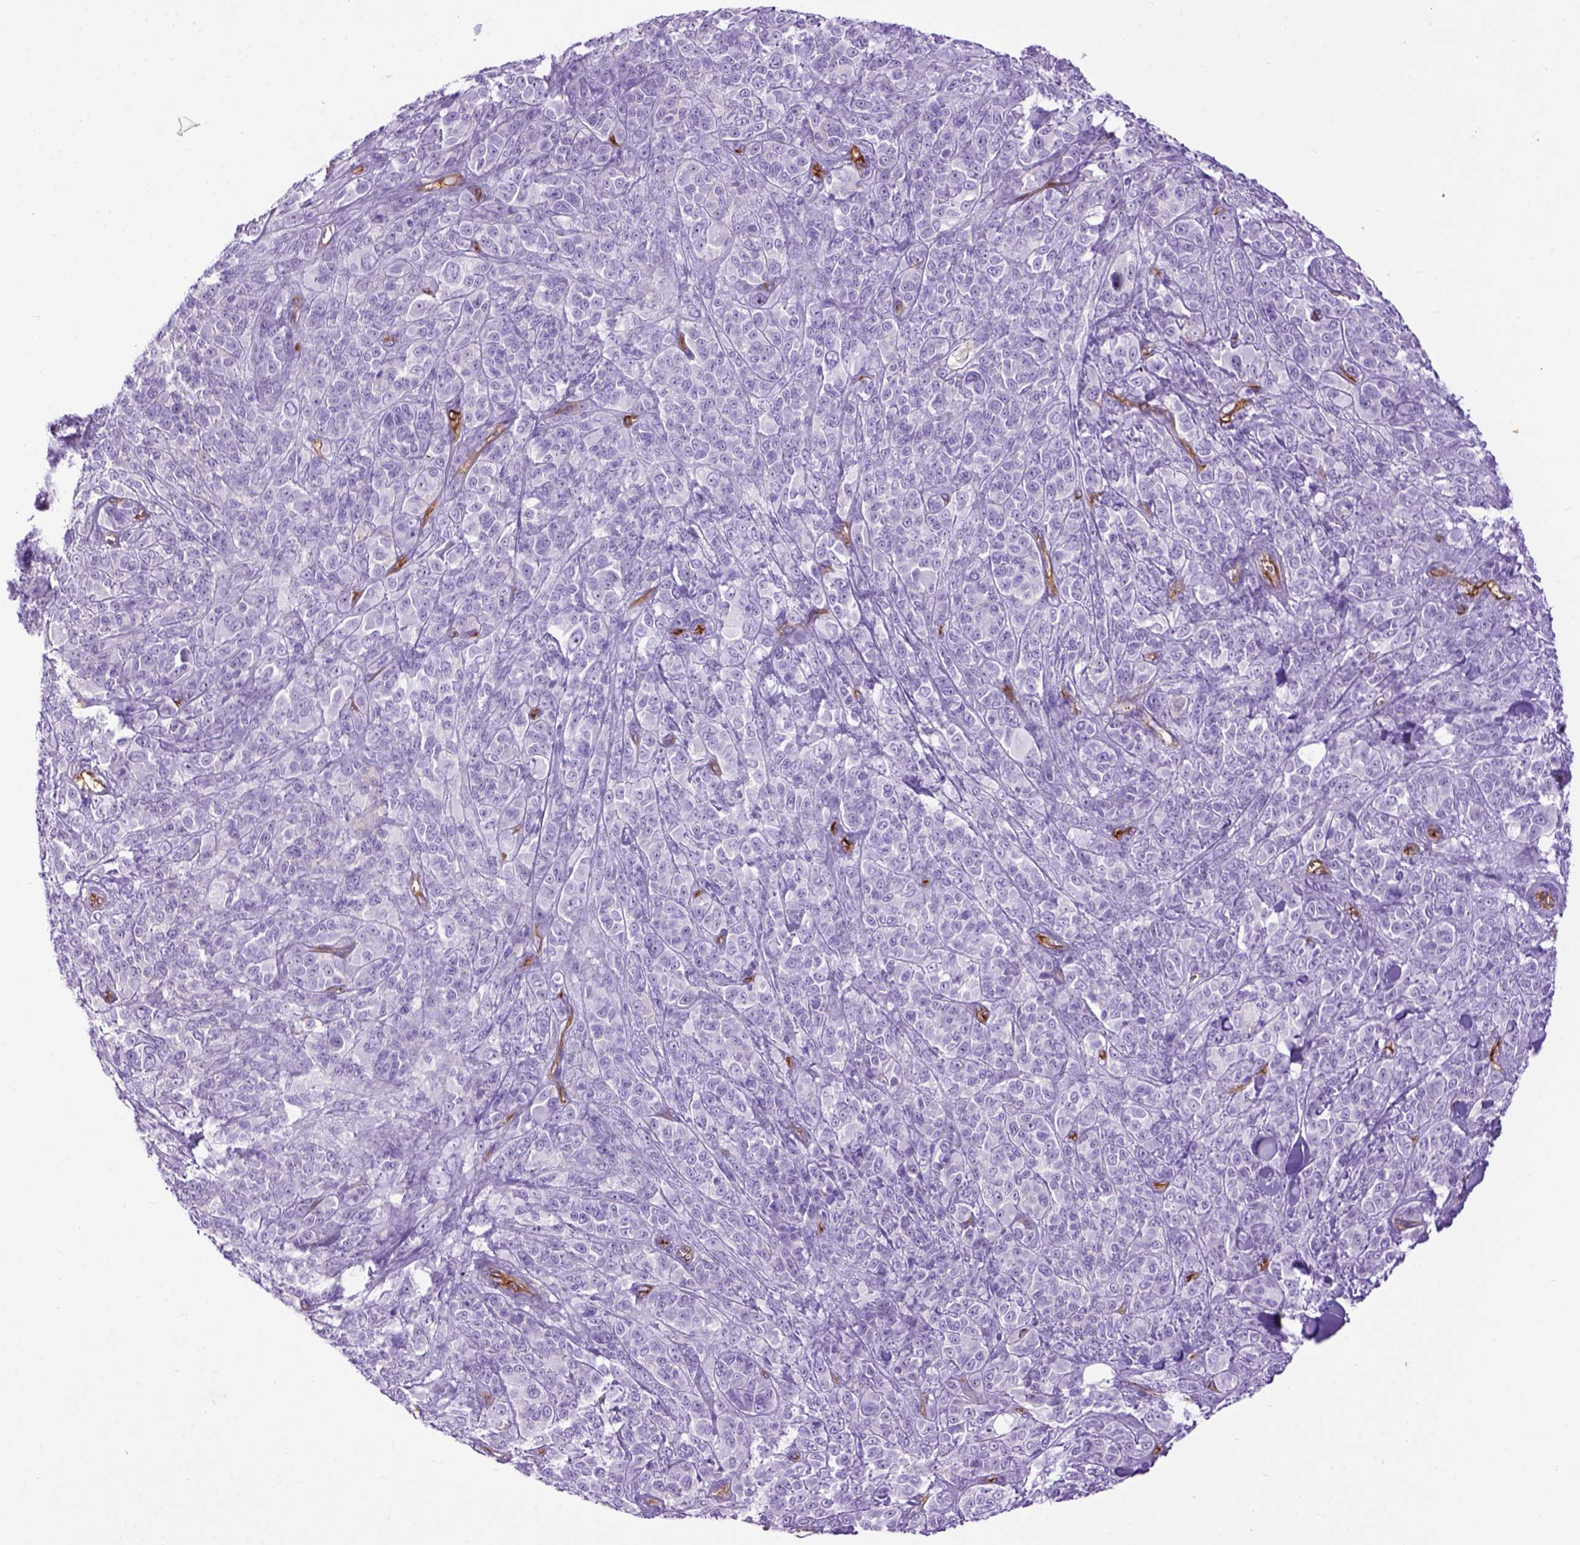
{"staining": {"intensity": "negative", "quantity": "none", "location": "none"}, "tissue": "melanoma", "cell_type": "Tumor cells", "image_type": "cancer", "snomed": [{"axis": "morphology", "description": "Malignant melanoma, NOS"}, {"axis": "topography", "description": "Skin"}], "caption": "Human melanoma stained for a protein using immunohistochemistry shows no positivity in tumor cells.", "gene": "ENG", "patient": {"sex": "female", "age": 87}}